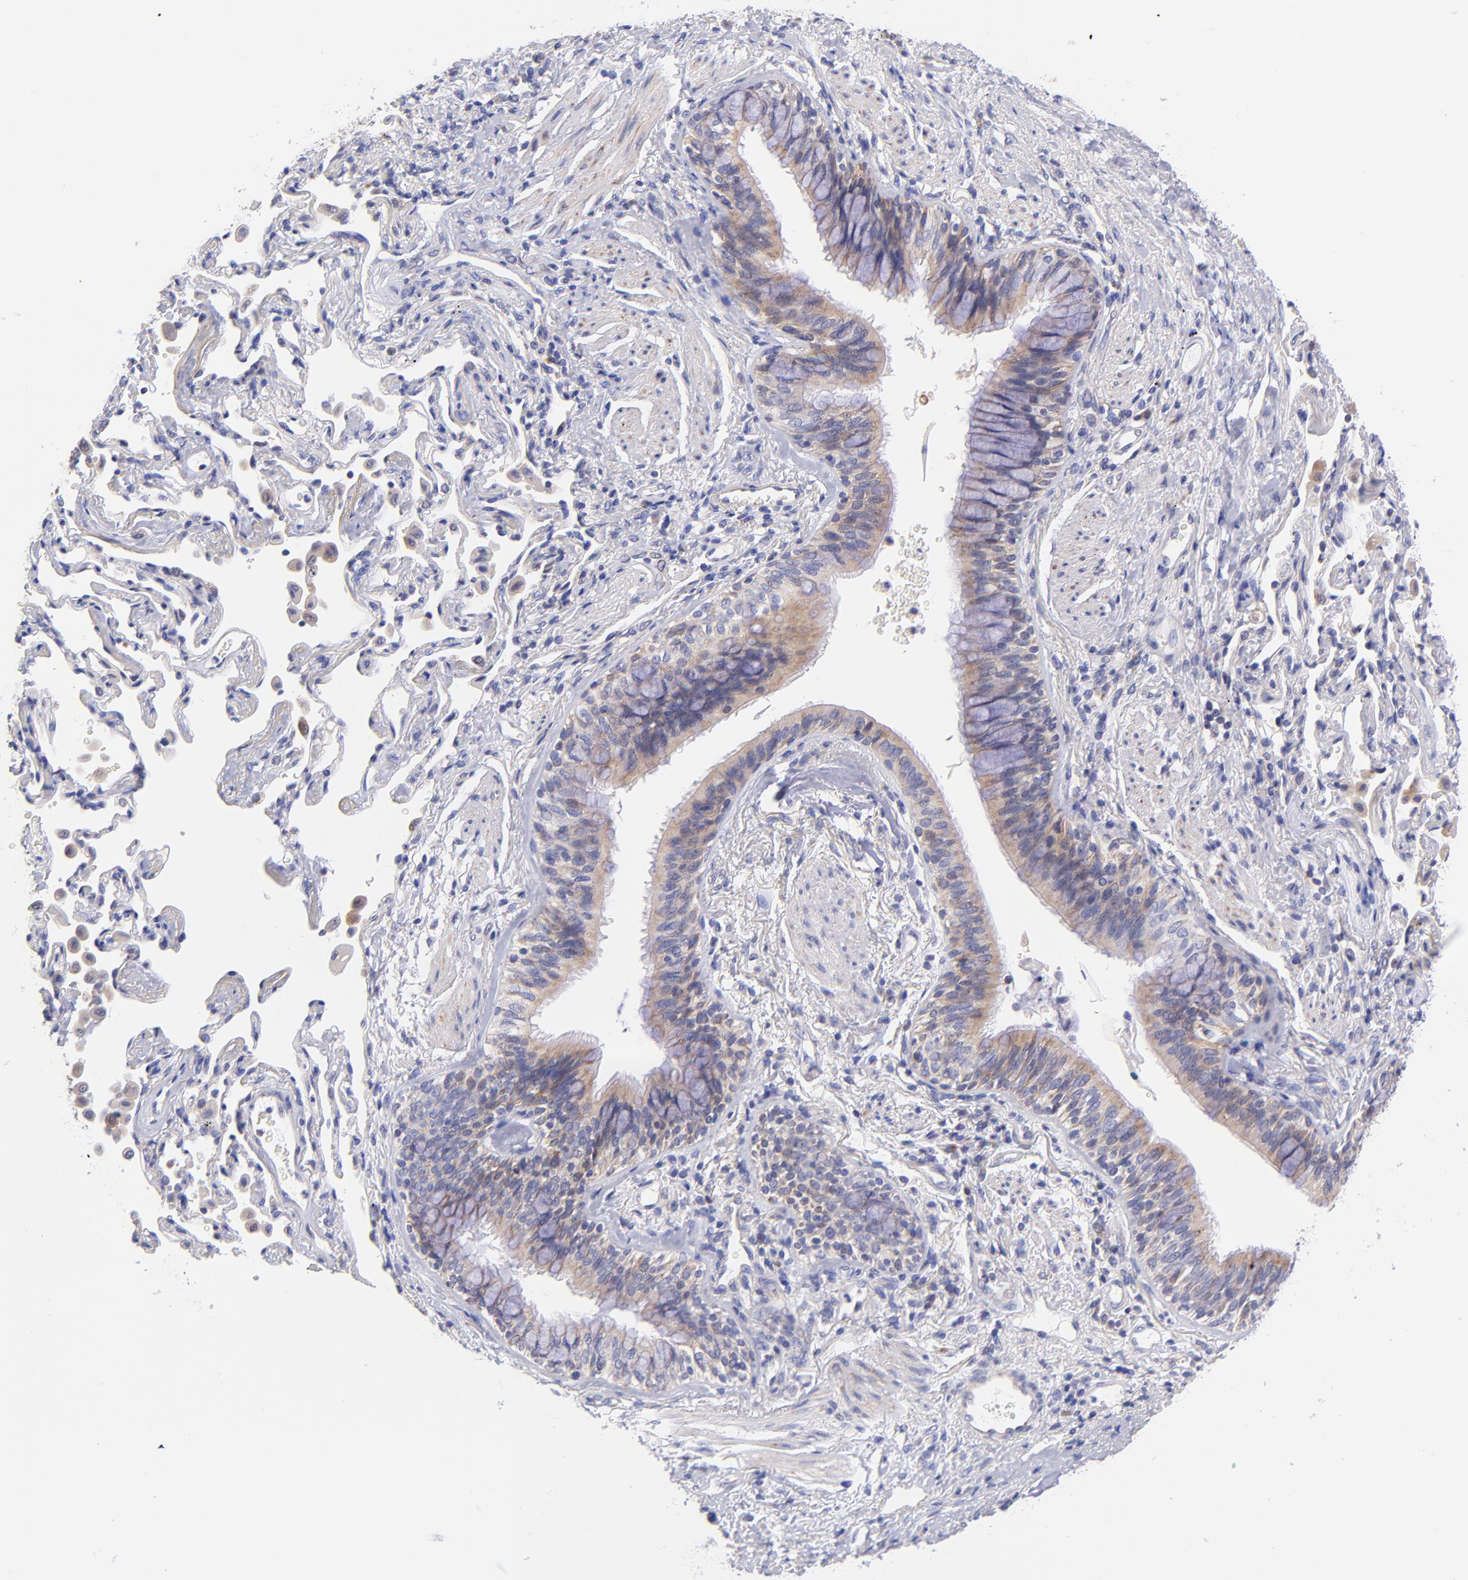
{"staining": {"intensity": "weak", "quantity": "<25%", "location": "cytoplasmic/membranous"}, "tissue": "lung cancer", "cell_type": "Tumor cells", "image_type": "cancer", "snomed": [{"axis": "morphology", "description": "Squamous cell carcinoma, NOS"}, {"axis": "topography", "description": "Lung"}], "caption": "DAB (3,3'-diaminobenzidine) immunohistochemical staining of human squamous cell carcinoma (lung) exhibits no significant expression in tumor cells. (DAB (3,3'-diaminobenzidine) immunohistochemistry (IHC), high magnification).", "gene": "NDUFB7", "patient": {"sex": "female", "age": 67}}